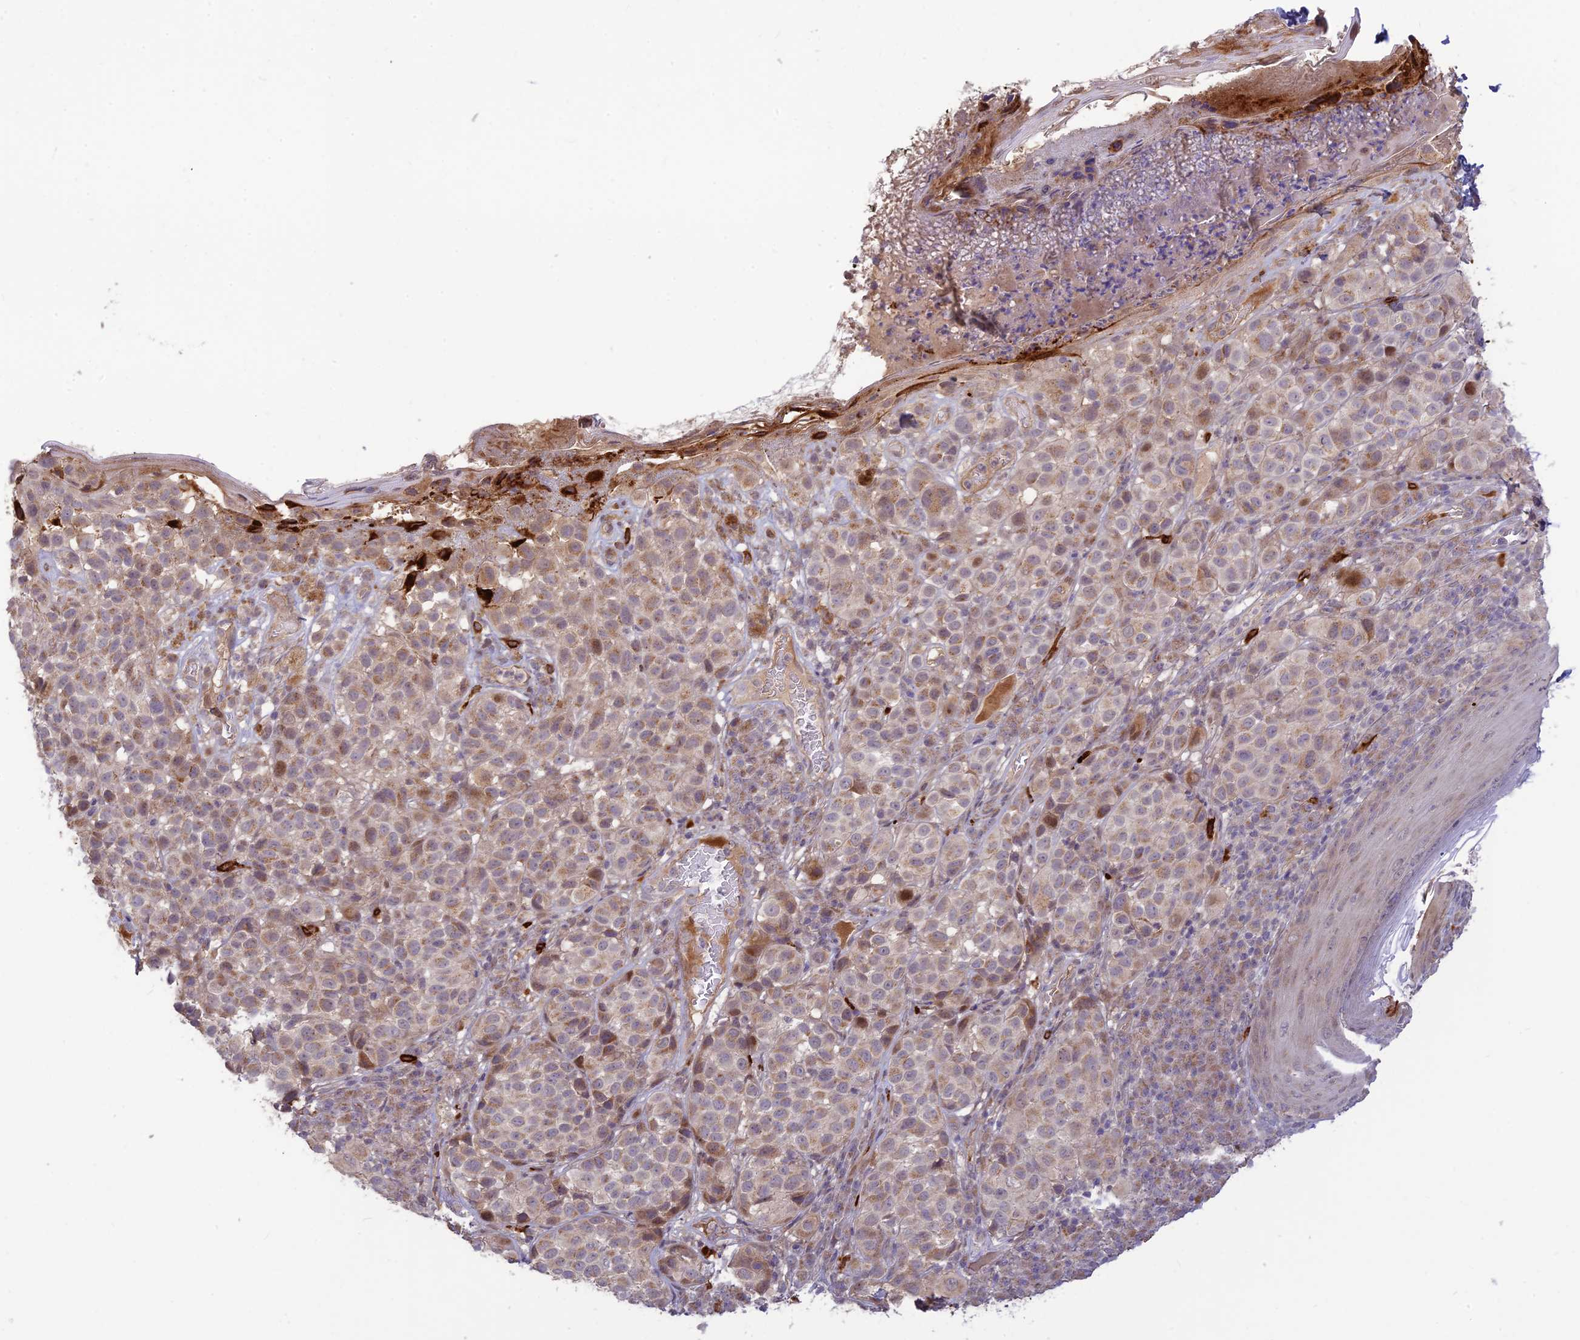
{"staining": {"intensity": "weak", "quantity": ">75%", "location": "cytoplasmic/membranous"}, "tissue": "melanoma", "cell_type": "Tumor cells", "image_type": "cancer", "snomed": [{"axis": "morphology", "description": "Malignant melanoma, NOS"}, {"axis": "topography", "description": "Skin"}], "caption": "A brown stain shows weak cytoplasmic/membranous positivity of a protein in malignant melanoma tumor cells.", "gene": "ASPDH", "patient": {"sex": "male", "age": 38}}